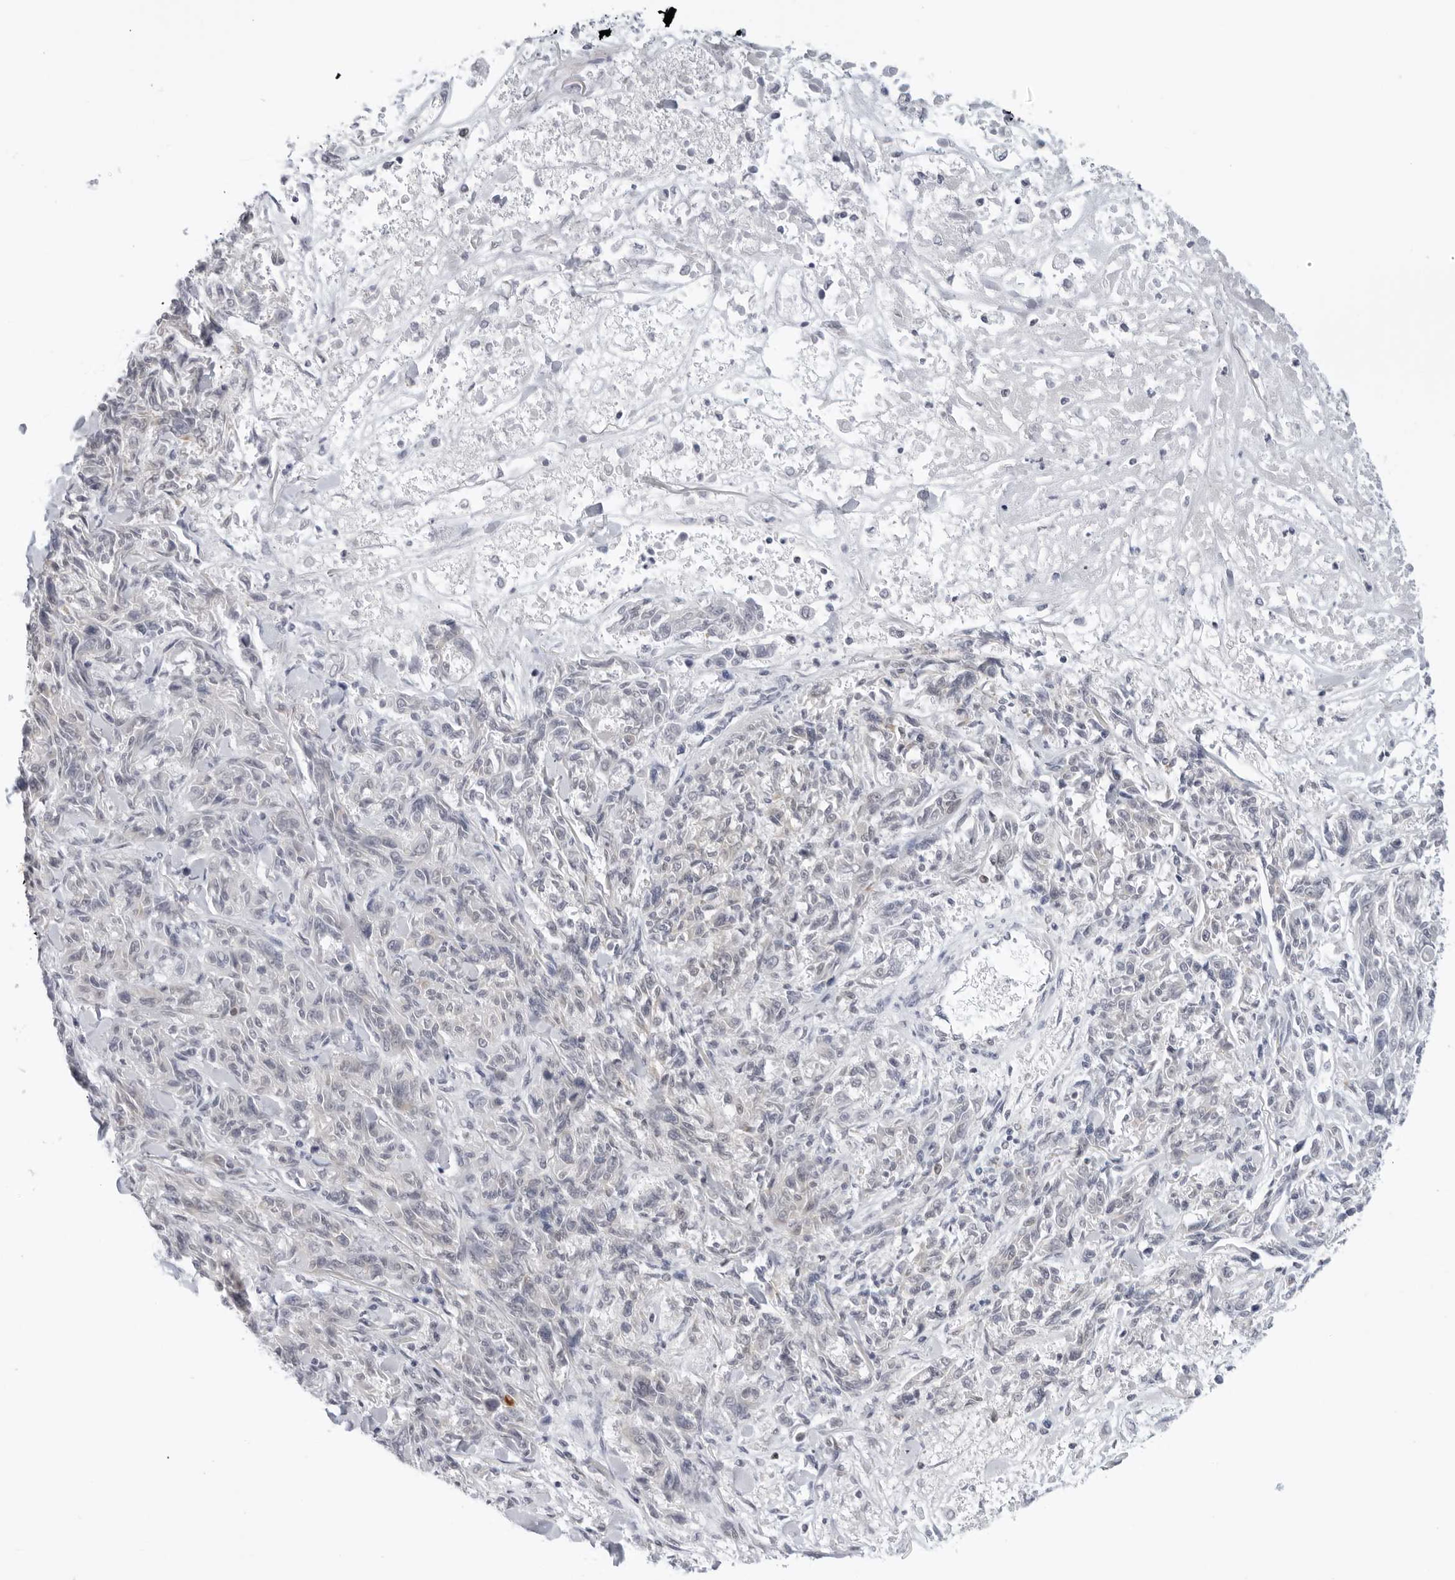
{"staining": {"intensity": "negative", "quantity": "none", "location": "none"}, "tissue": "melanoma", "cell_type": "Tumor cells", "image_type": "cancer", "snomed": [{"axis": "morphology", "description": "Malignant melanoma, NOS"}, {"axis": "topography", "description": "Skin"}], "caption": "A high-resolution image shows immunohistochemistry (IHC) staining of malignant melanoma, which displays no significant positivity in tumor cells.", "gene": "FOXK2", "patient": {"sex": "male", "age": 53}}